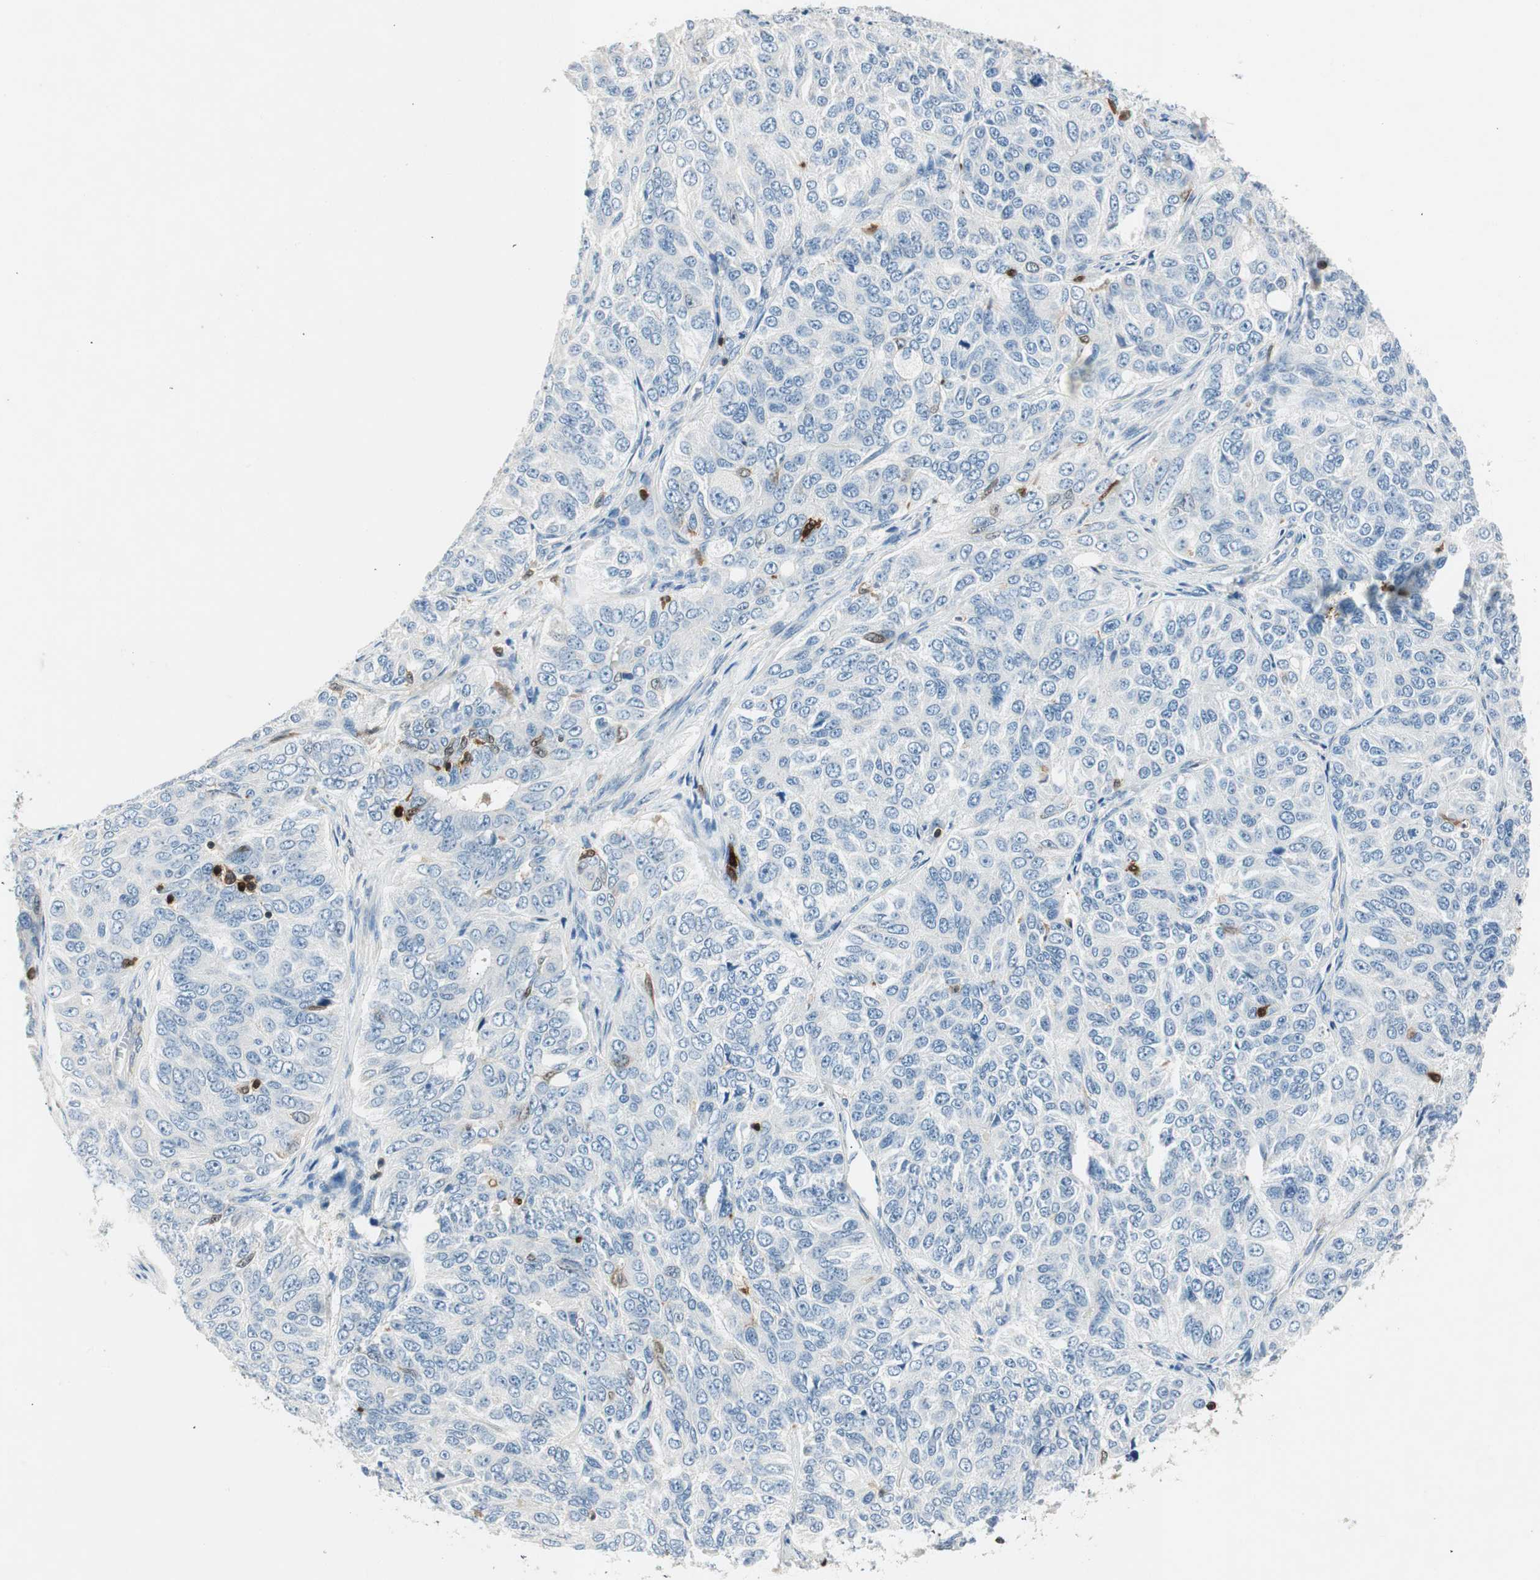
{"staining": {"intensity": "negative", "quantity": "none", "location": "none"}, "tissue": "ovarian cancer", "cell_type": "Tumor cells", "image_type": "cancer", "snomed": [{"axis": "morphology", "description": "Carcinoma, endometroid"}, {"axis": "topography", "description": "Ovary"}], "caption": "DAB (3,3'-diaminobenzidine) immunohistochemical staining of human ovarian endometroid carcinoma reveals no significant staining in tumor cells.", "gene": "COTL1", "patient": {"sex": "female", "age": 51}}